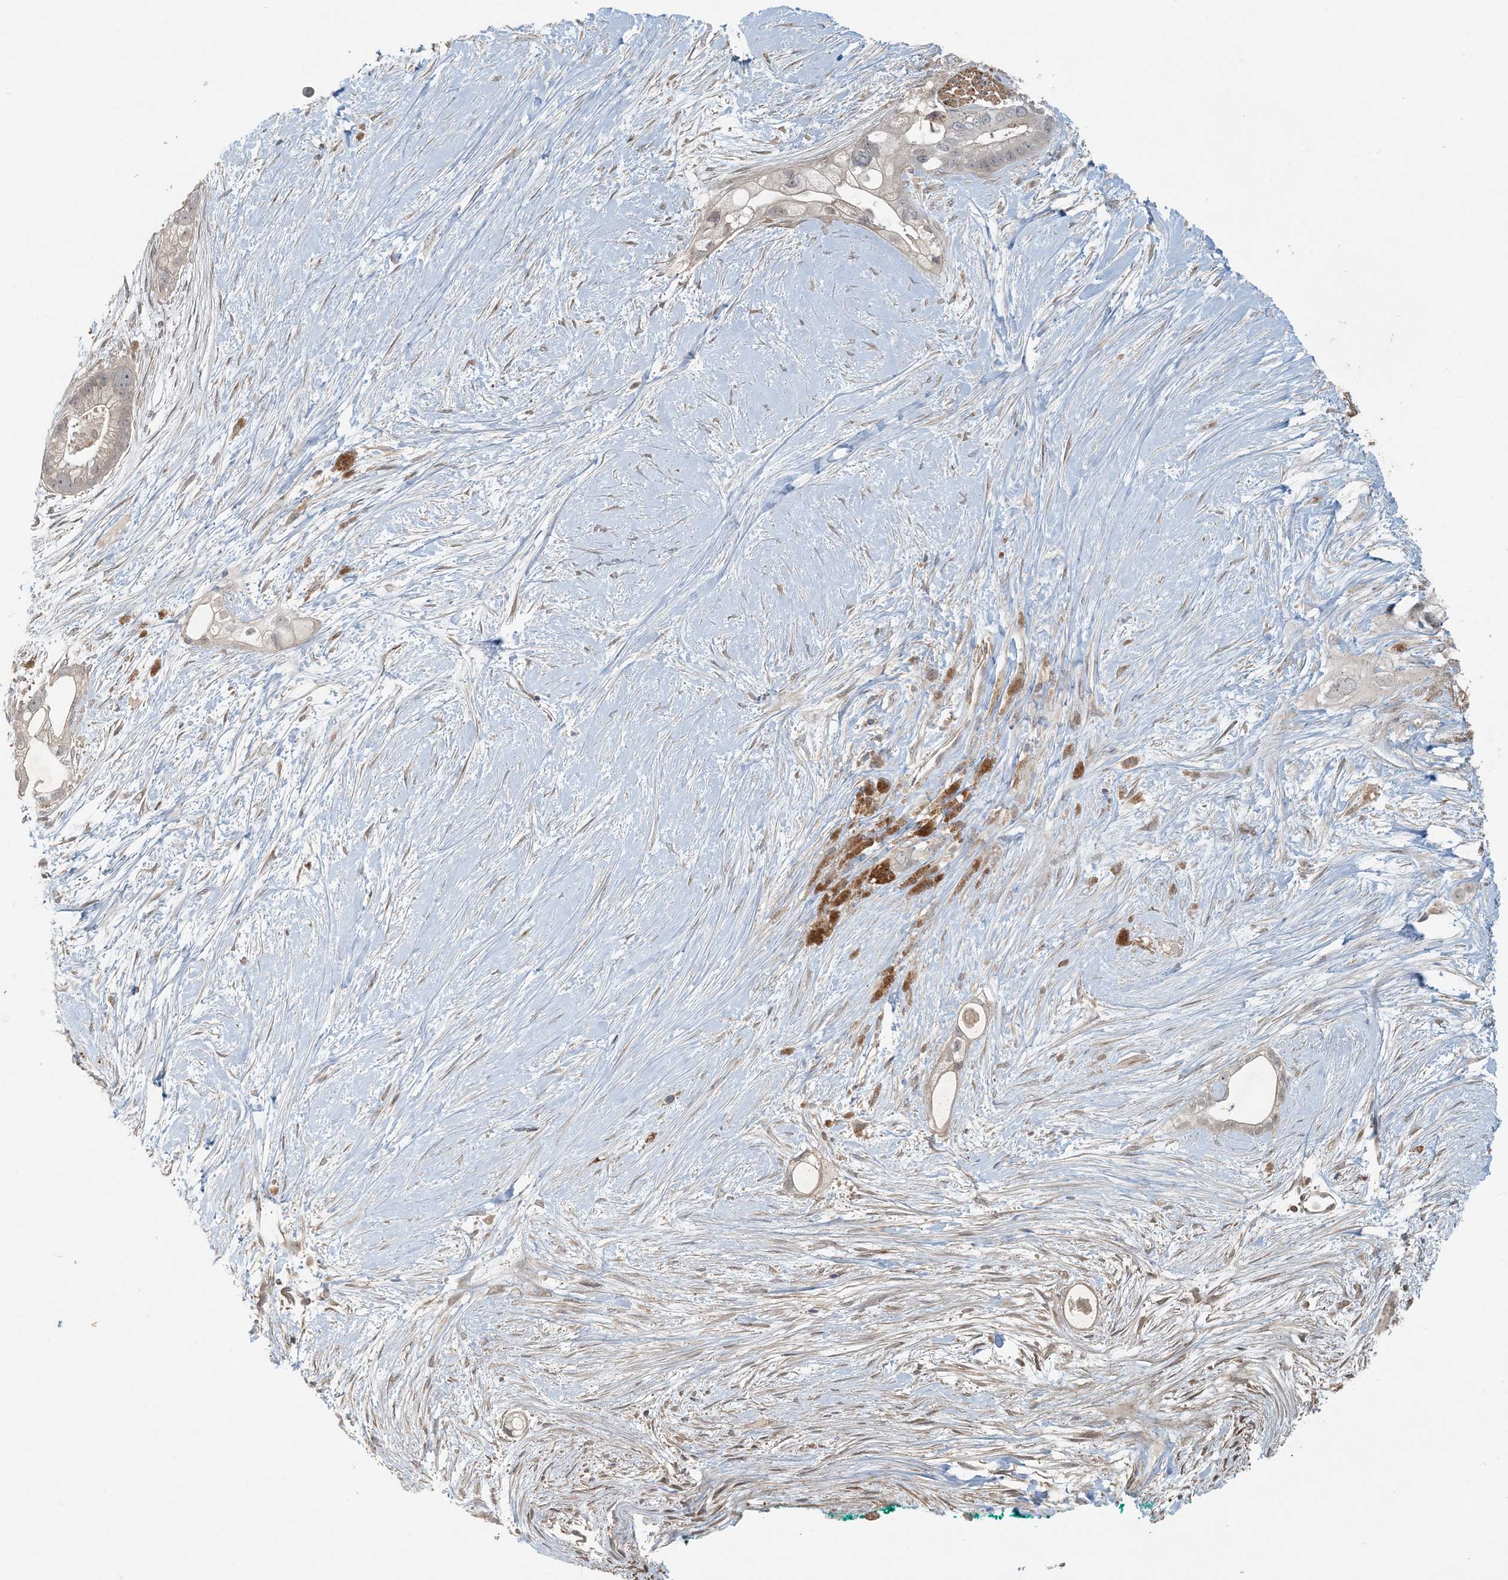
{"staining": {"intensity": "weak", "quantity": "25%-75%", "location": "cytoplasmic/membranous"}, "tissue": "pancreatic cancer", "cell_type": "Tumor cells", "image_type": "cancer", "snomed": [{"axis": "morphology", "description": "Adenocarcinoma, NOS"}, {"axis": "topography", "description": "Pancreas"}], "caption": "The image displays a brown stain indicating the presence of a protein in the cytoplasmic/membranous of tumor cells in pancreatic cancer.", "gene": "OBI1", "patient": {"sex": "male", "age": 53}}